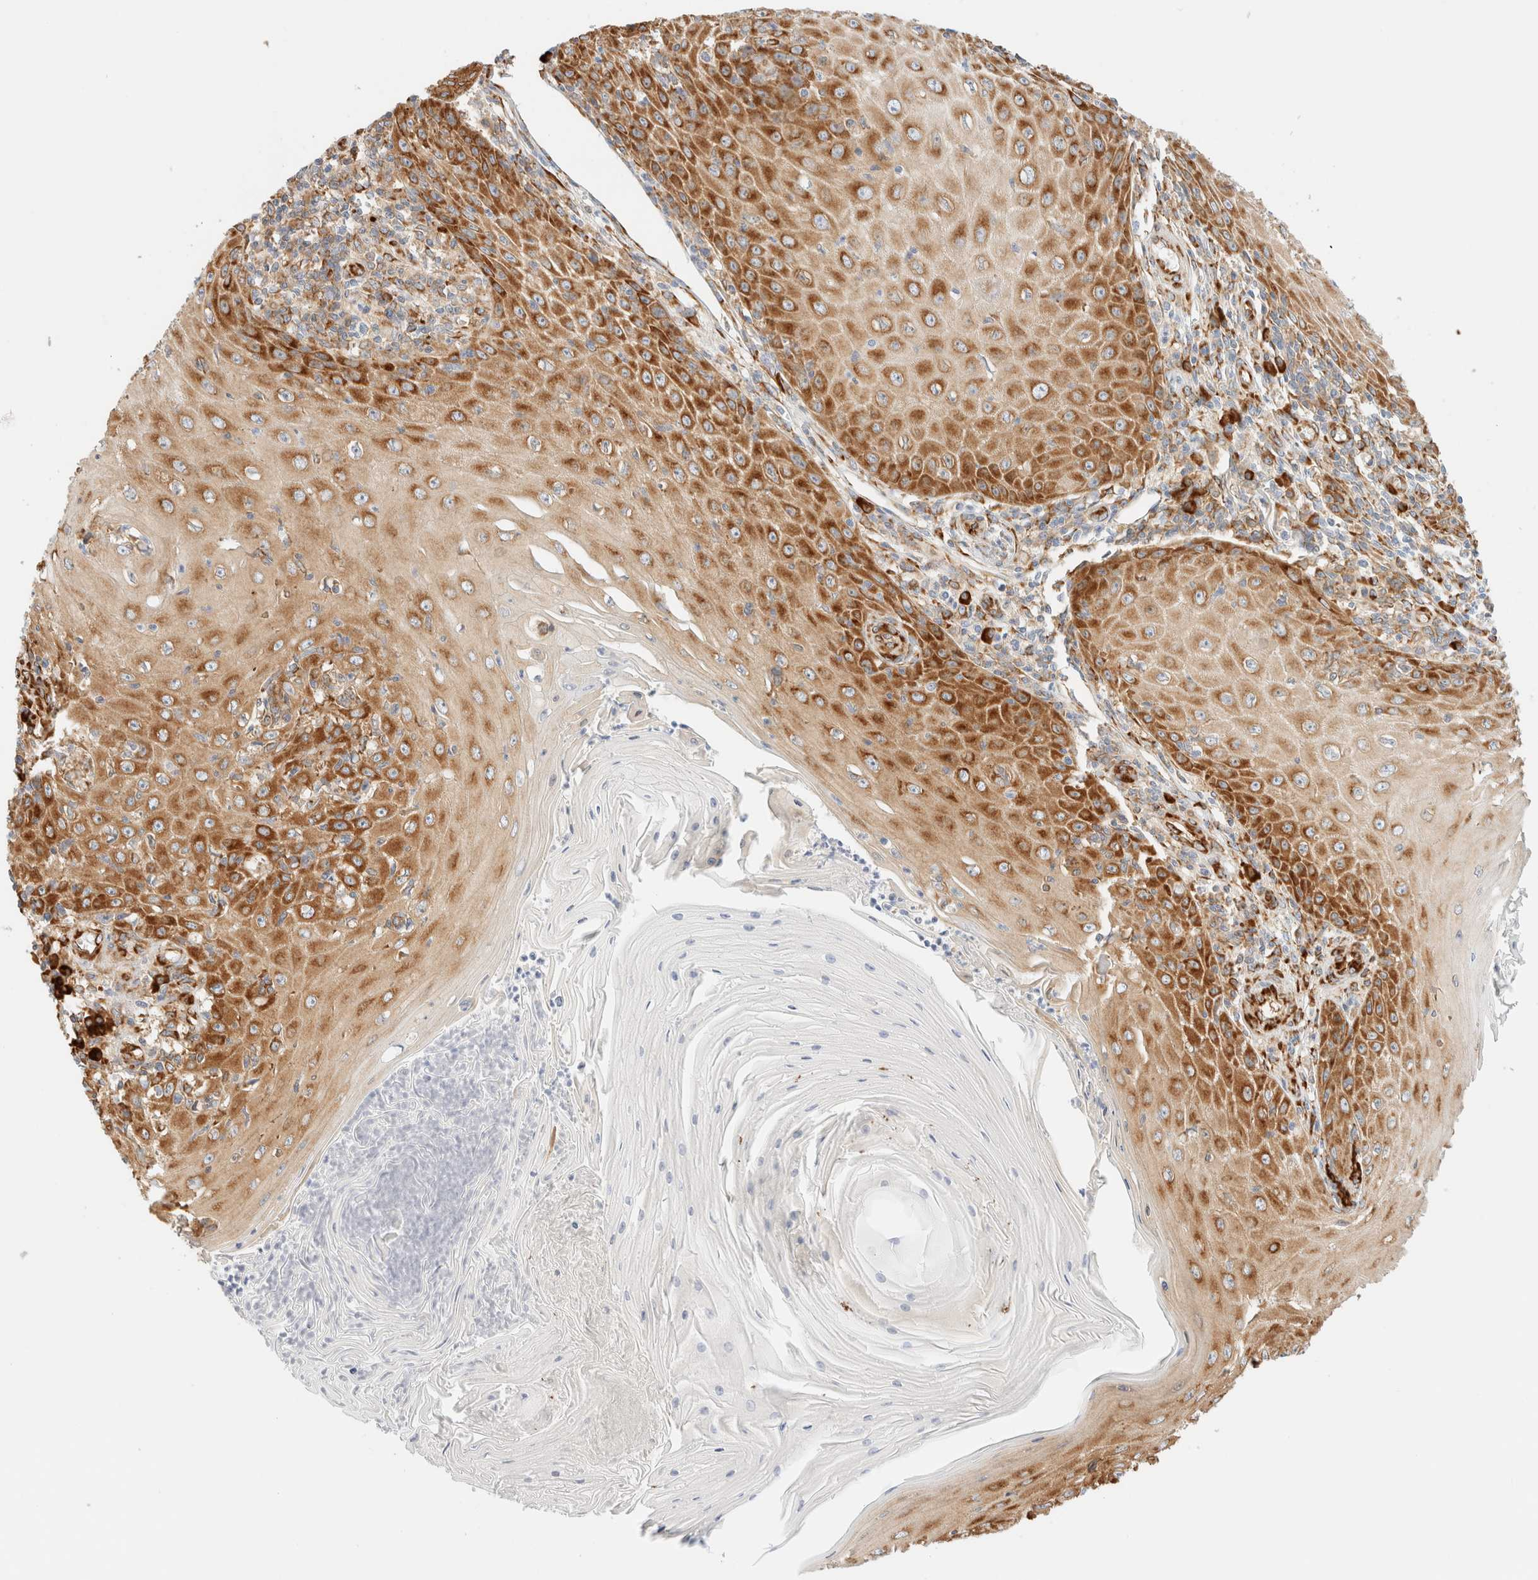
{"staining": {"intensity": "strong", "quantity": ">75%", "location": "cytoplasmic/membranous"}, "tissue": "skin cancer", "cell_type": "Tumor cells", "image_type": "cancer", "snomed": [{"axis": "morphology", "description": "Squamous cell carcinoma, NOS"}, {"axis": "topography", "description": "Skin"}], "caption": "Immunohistochemistry staining of skin cancer (squamous cell carcinoma), which exhibits high levels of strong cytoplasmic/membranous positivity in approximately >75% of tumor cells indicating strong cytoplasmic/membranous protein positivity. The staining was performed using DAB (brown) for protein detection and nuclei were counterstained in hematoxylin (blue).", "gene": "ZC2HC1A", "patient": {"sex": "female", "age": 73}}